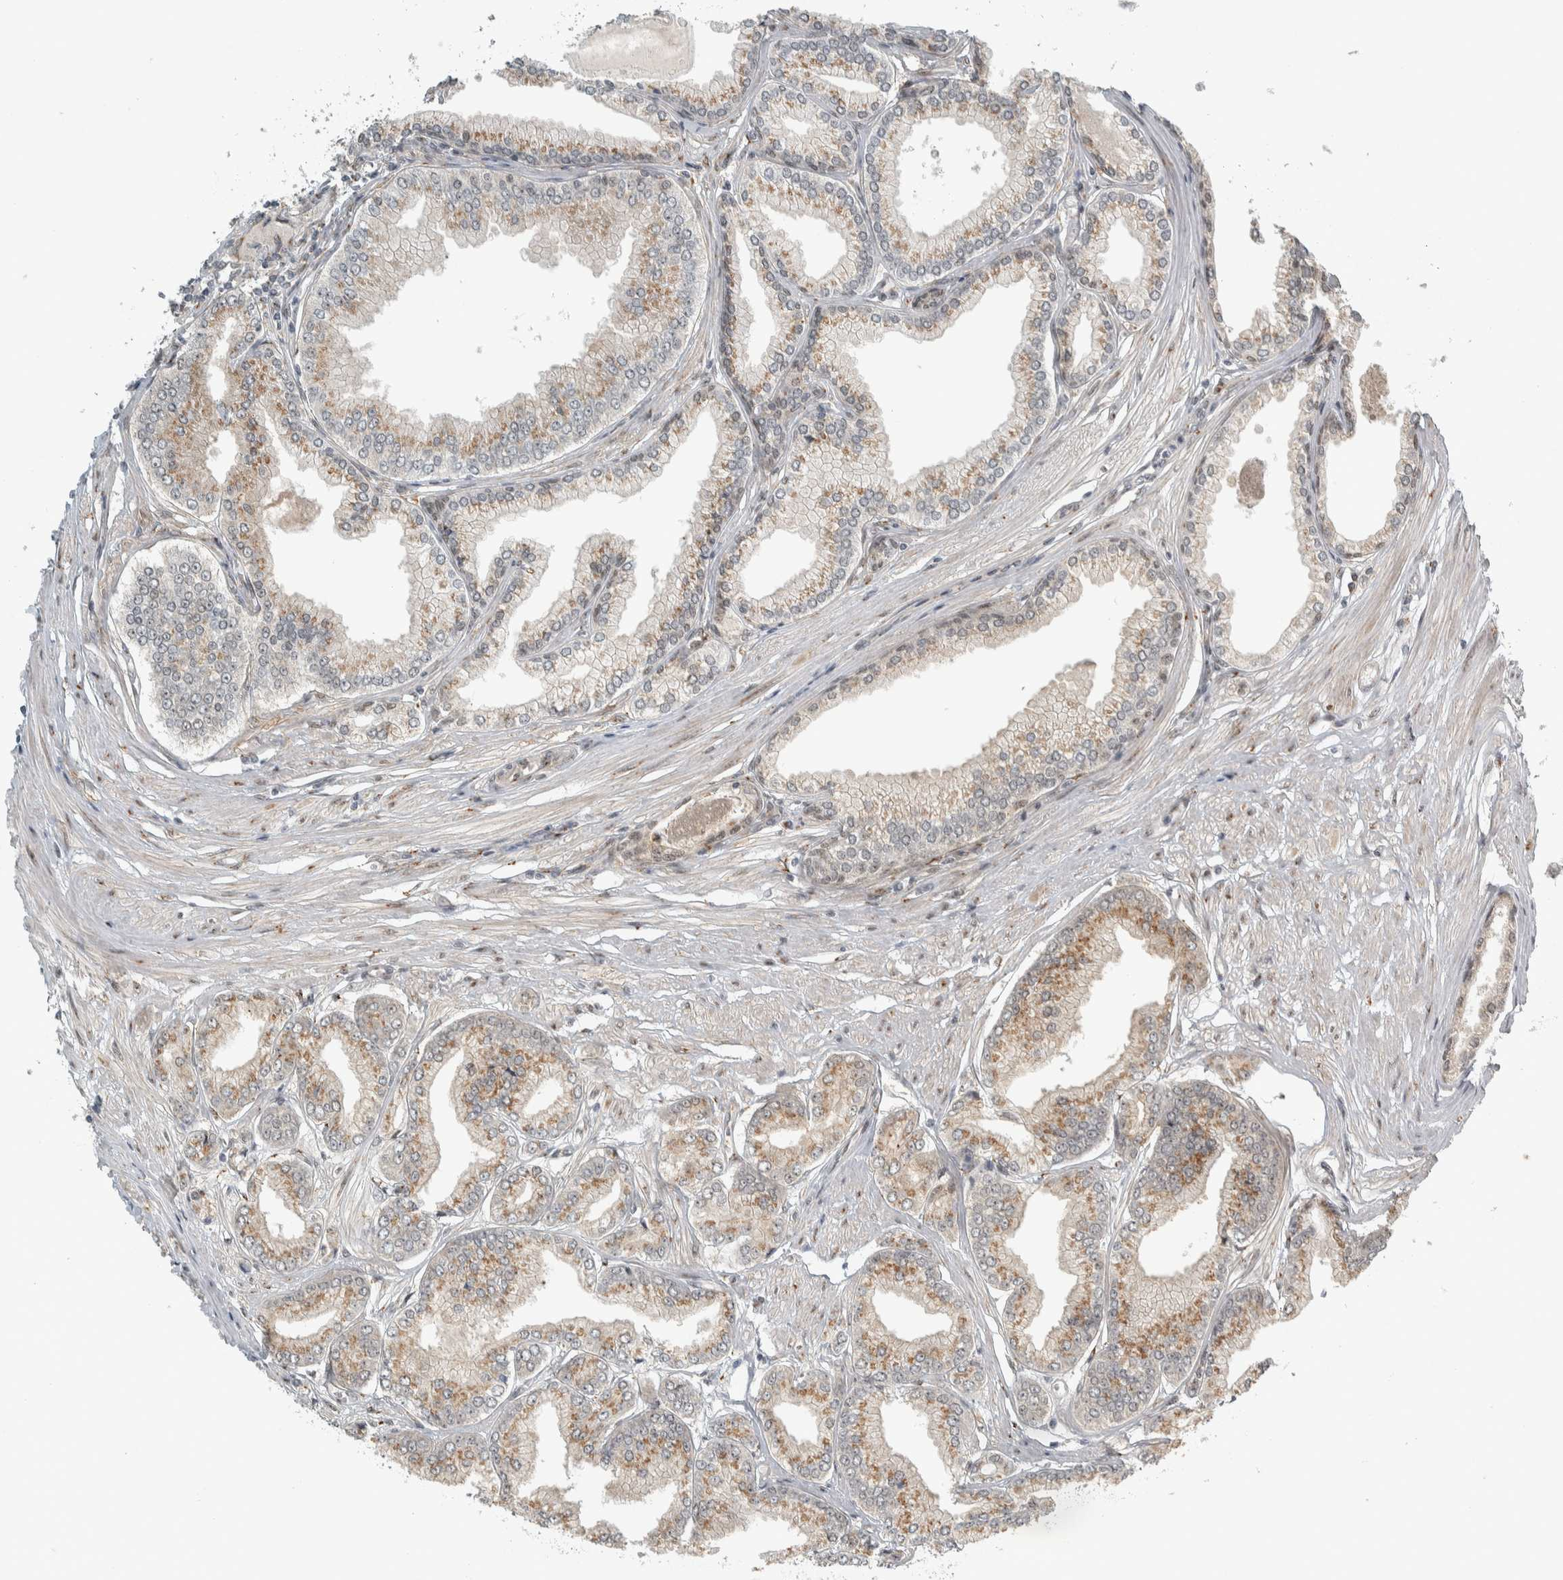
{"staining": {"intensity": "moderate", "quantity": ">75%", "location": "cytoplasmic/membranous"}, "tissue": "prostate cancer", "cell_type": "Tumor cells", "image_type": "cancer", "snomed": [{"axis": "morphology", "description": "Adenocarcinoma, Low grade"}, {"axis": "topography", "description": "Prostate"}], "caption": "IHC (DAB) staining of human prostate cancer (adenocarcinoma (low-grade)) displays moderate cytoplasmic/membranous protein staining in about >75% of tumor cells. (brown staining indicates protein expression, while blue staining denotes nuclei).", "gene": "ZMYND8", "patient": {"sex": "male", "age": 52}}